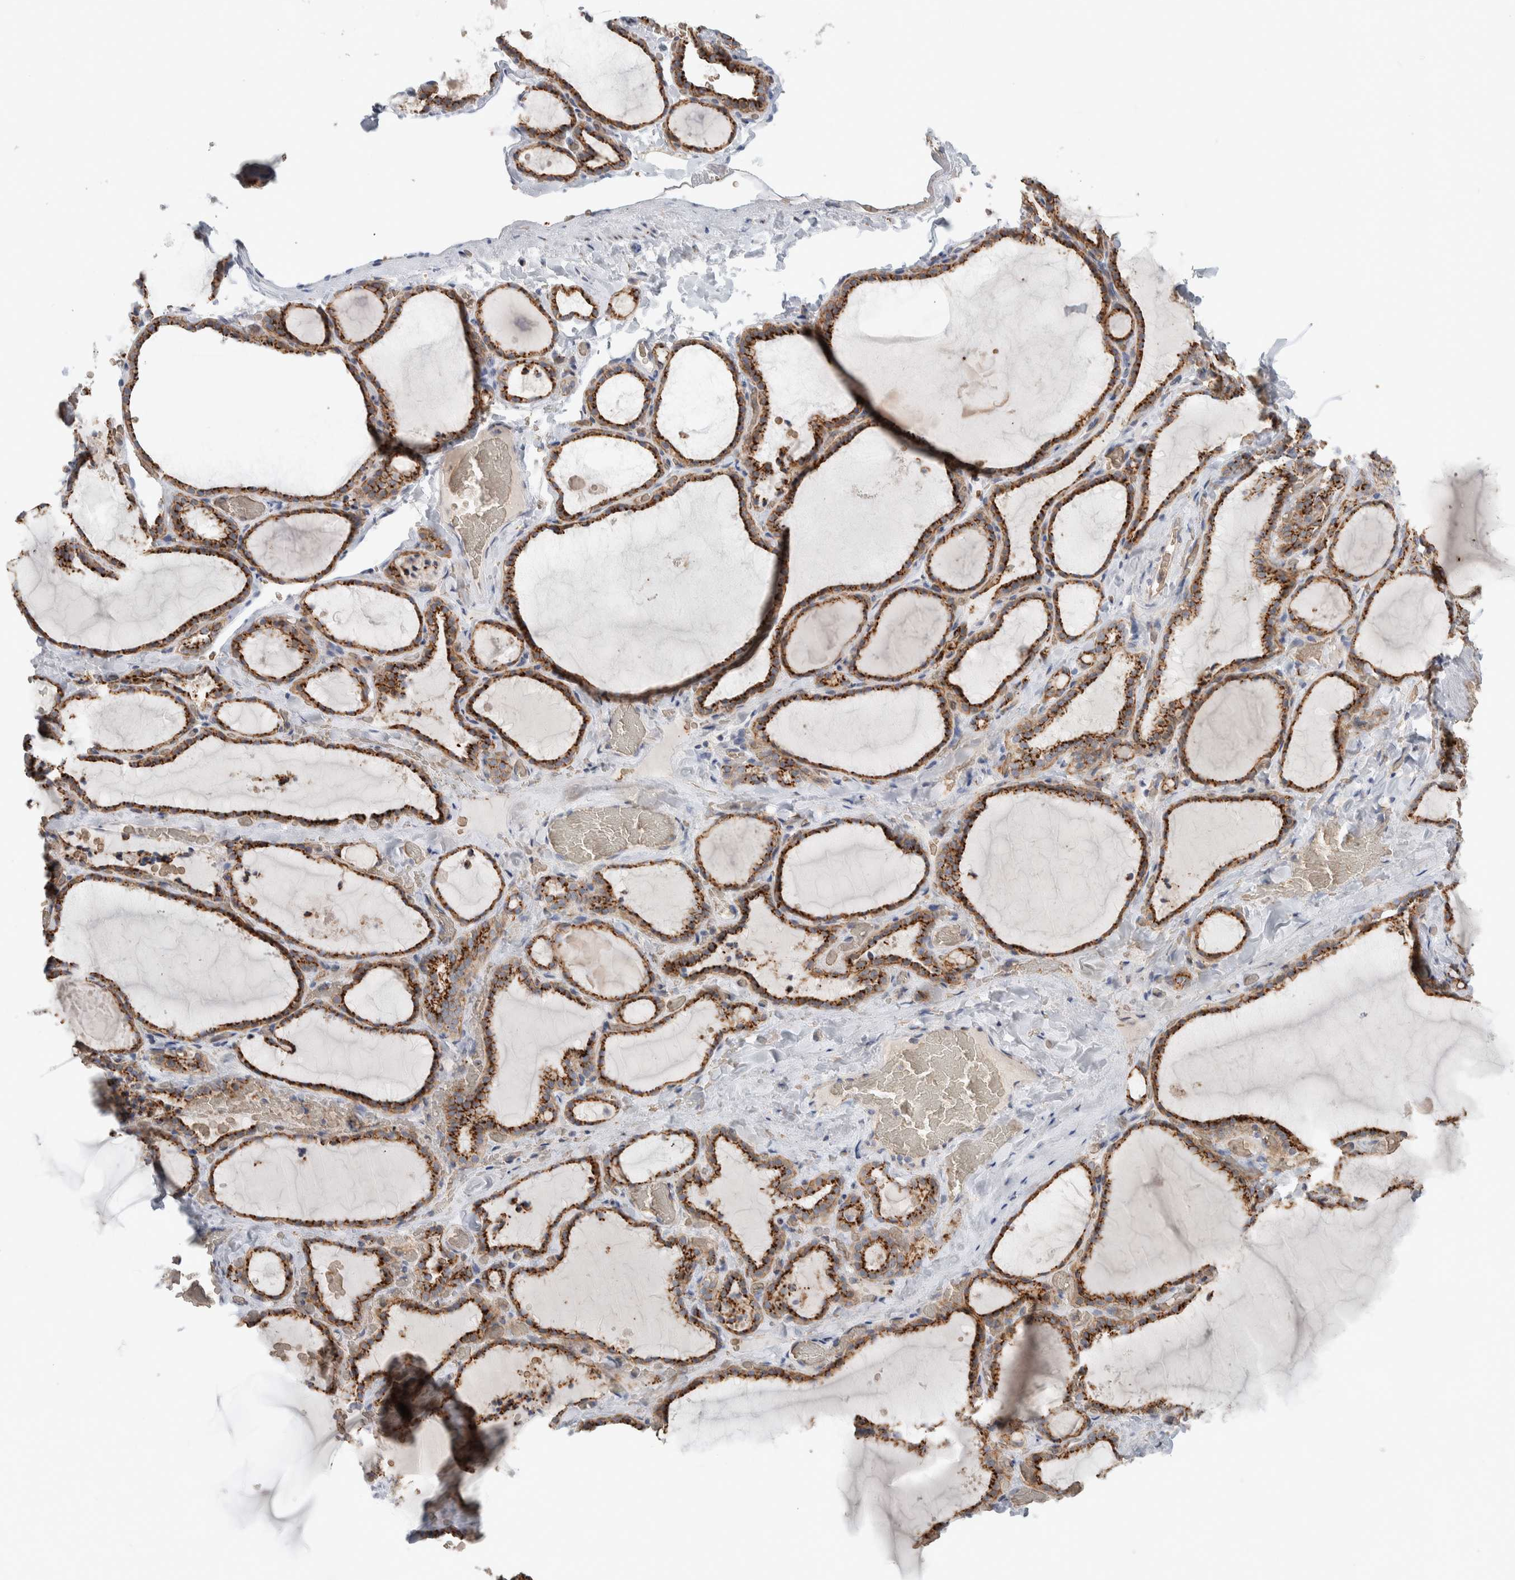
{"staining": {"intensity": "moderate", "quantity": ">75%", "location": "cytoplasmic/membranous"}, "tissue": "thyroid gland", "cell_type": "Glandular cells", "image_type": "normal", "snomed": [{"axis": "morphology", "description": "Normal tissue, NOS"}, {"axis": "topography", "description": "Thyroid gland"}], "caption": "A medium amount of moderate cytoplasmic/membranous positivity is present in about >75% of glandular cells in benign thyroid gland.", "gene": "SLC38A10", "patient": {"sex": "female", "age": 22}}